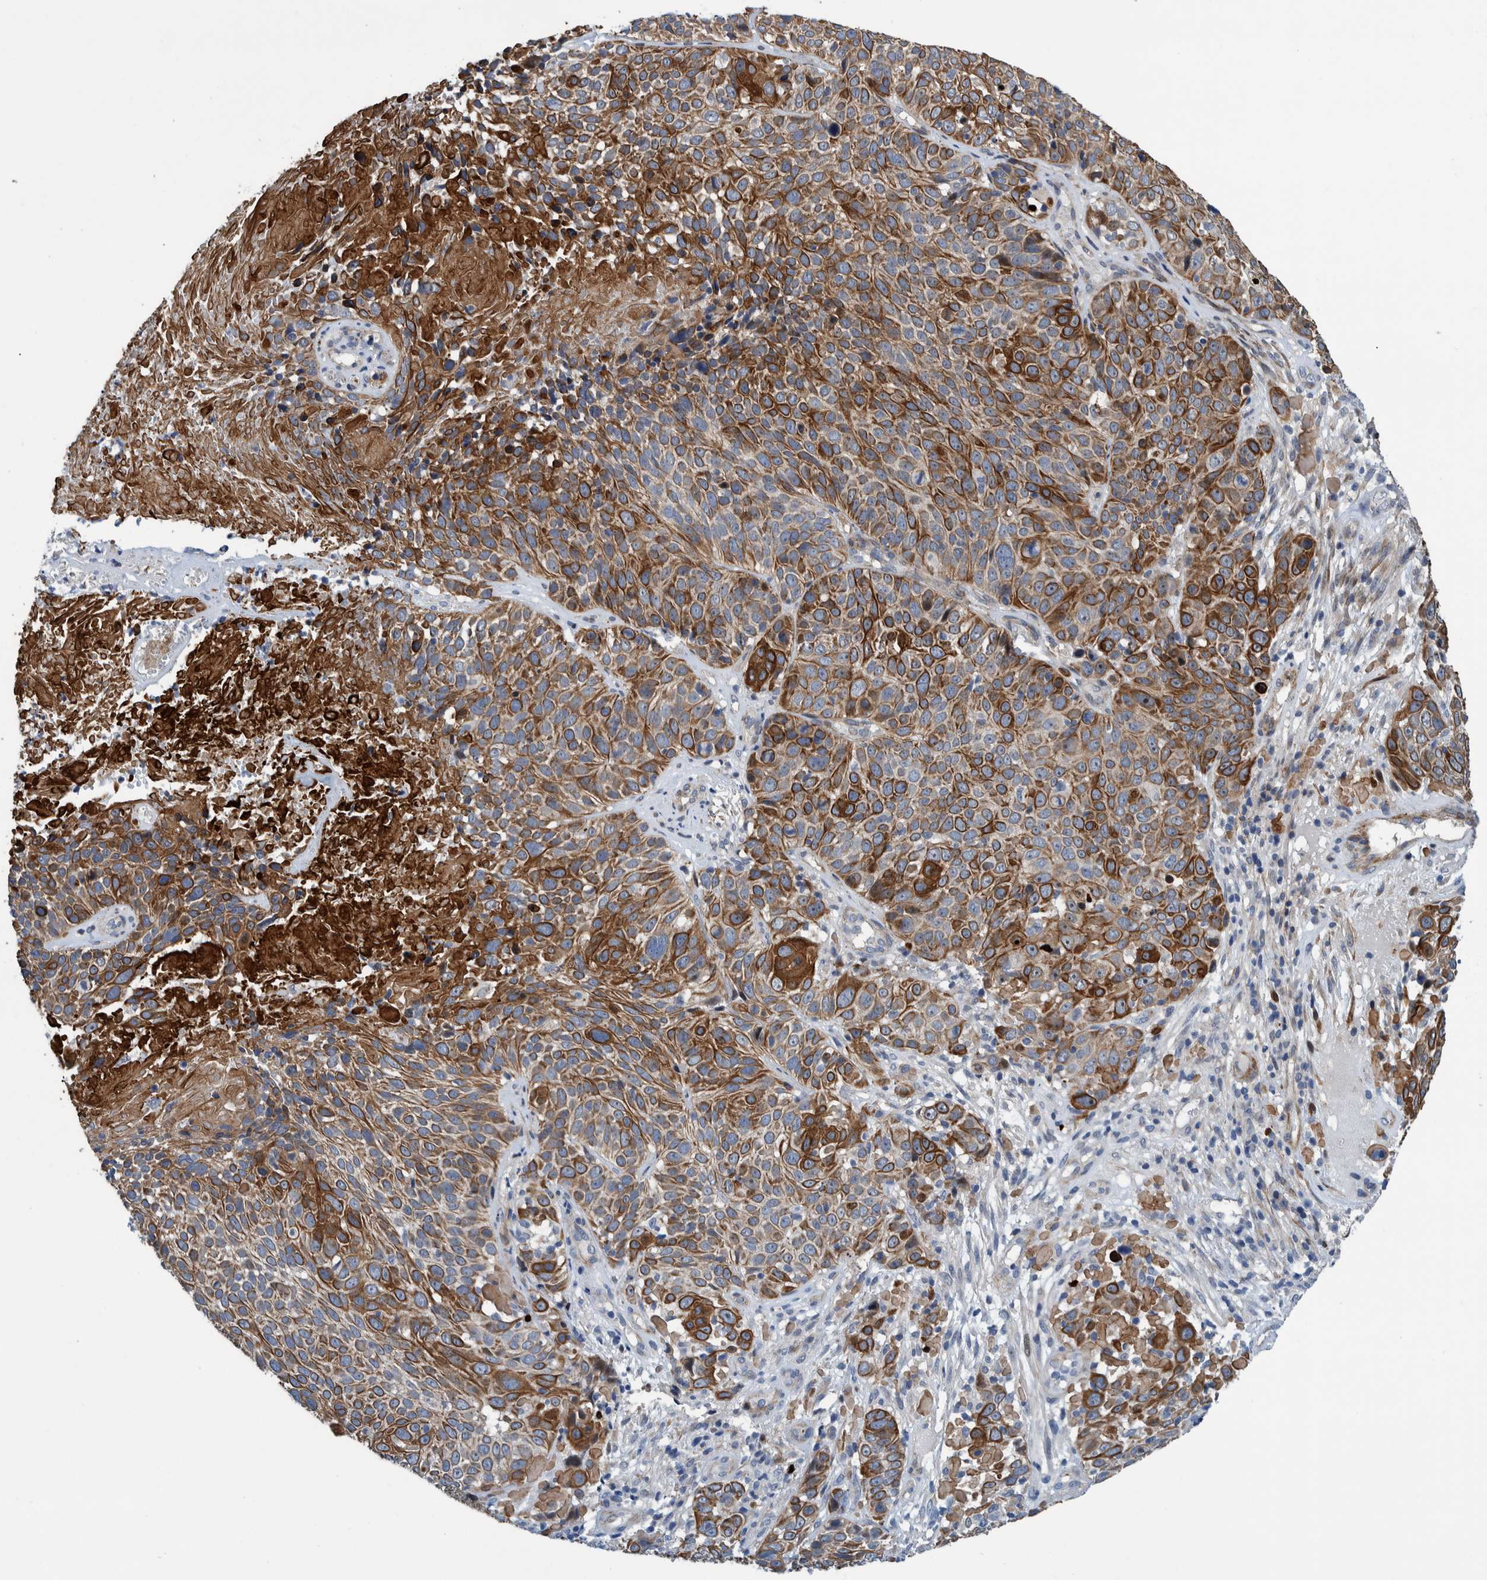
{"staining": {"intensity": "strong", "quantity": ">75%", "location": "cytoplasmic/membranous"}, "tissue": "cervical cancer", "cell_type": "Tumor cells", "image_type": "cancer", "snomed": [{"axis": "morphology", "description": "Squamous cell carcinoma, NOS"}, {"axis": "topography", "description": "Cervix"}], "caption": "Approximately >75% of tumor cells in cervical cancer (squamous cell carcinoma) demonstrate strong cytoplasmic/membranous protein expression as visualized by brown immunohistochemical staining.", "gene": "MKS1", "patient": {"sex": "female", "age": 74}}